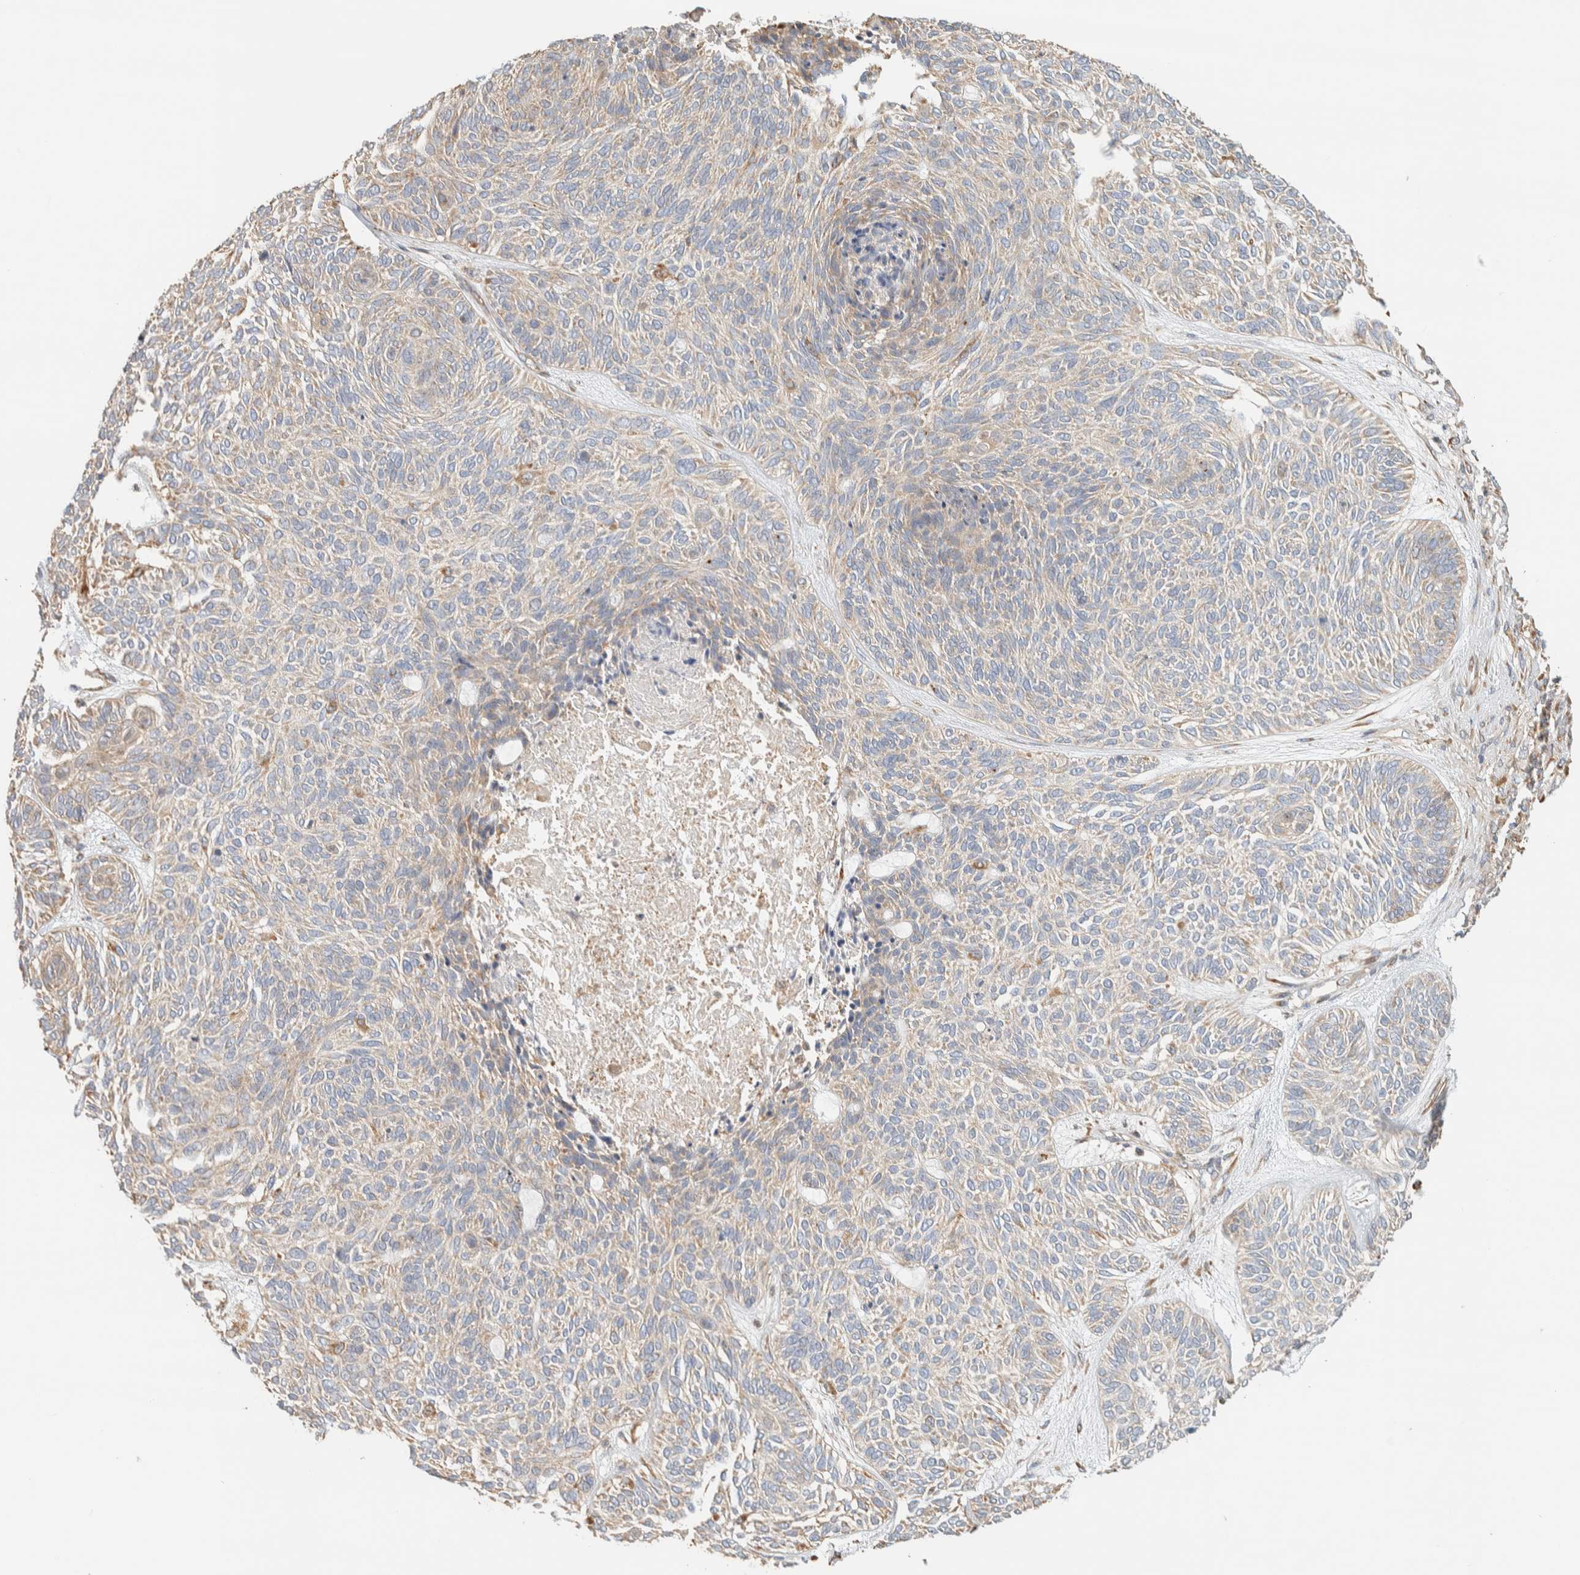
{"staining": {"intensity": "moderate", "quantity": "<25%", "location": "cytoplasmic/membranous"}, "tissue": "skin cancer", "cell_type": "Tumor cells", "image_type": "cancer", "snomed": [{"axis": "morphology", "description": "Basal cell carcinoma"}, {"axis": "topography", "description": "Skin"}], "caption": "This photomicrograph exhibits immunohistochemistry (IHC) staining of skin basal cell carcinoma, with low moderate cytoplasmic/membranous expression in approximately <25% of tumor cells.", "gene": "RAB11FIP1", "patient": {"sex": "male", "age": 55}}